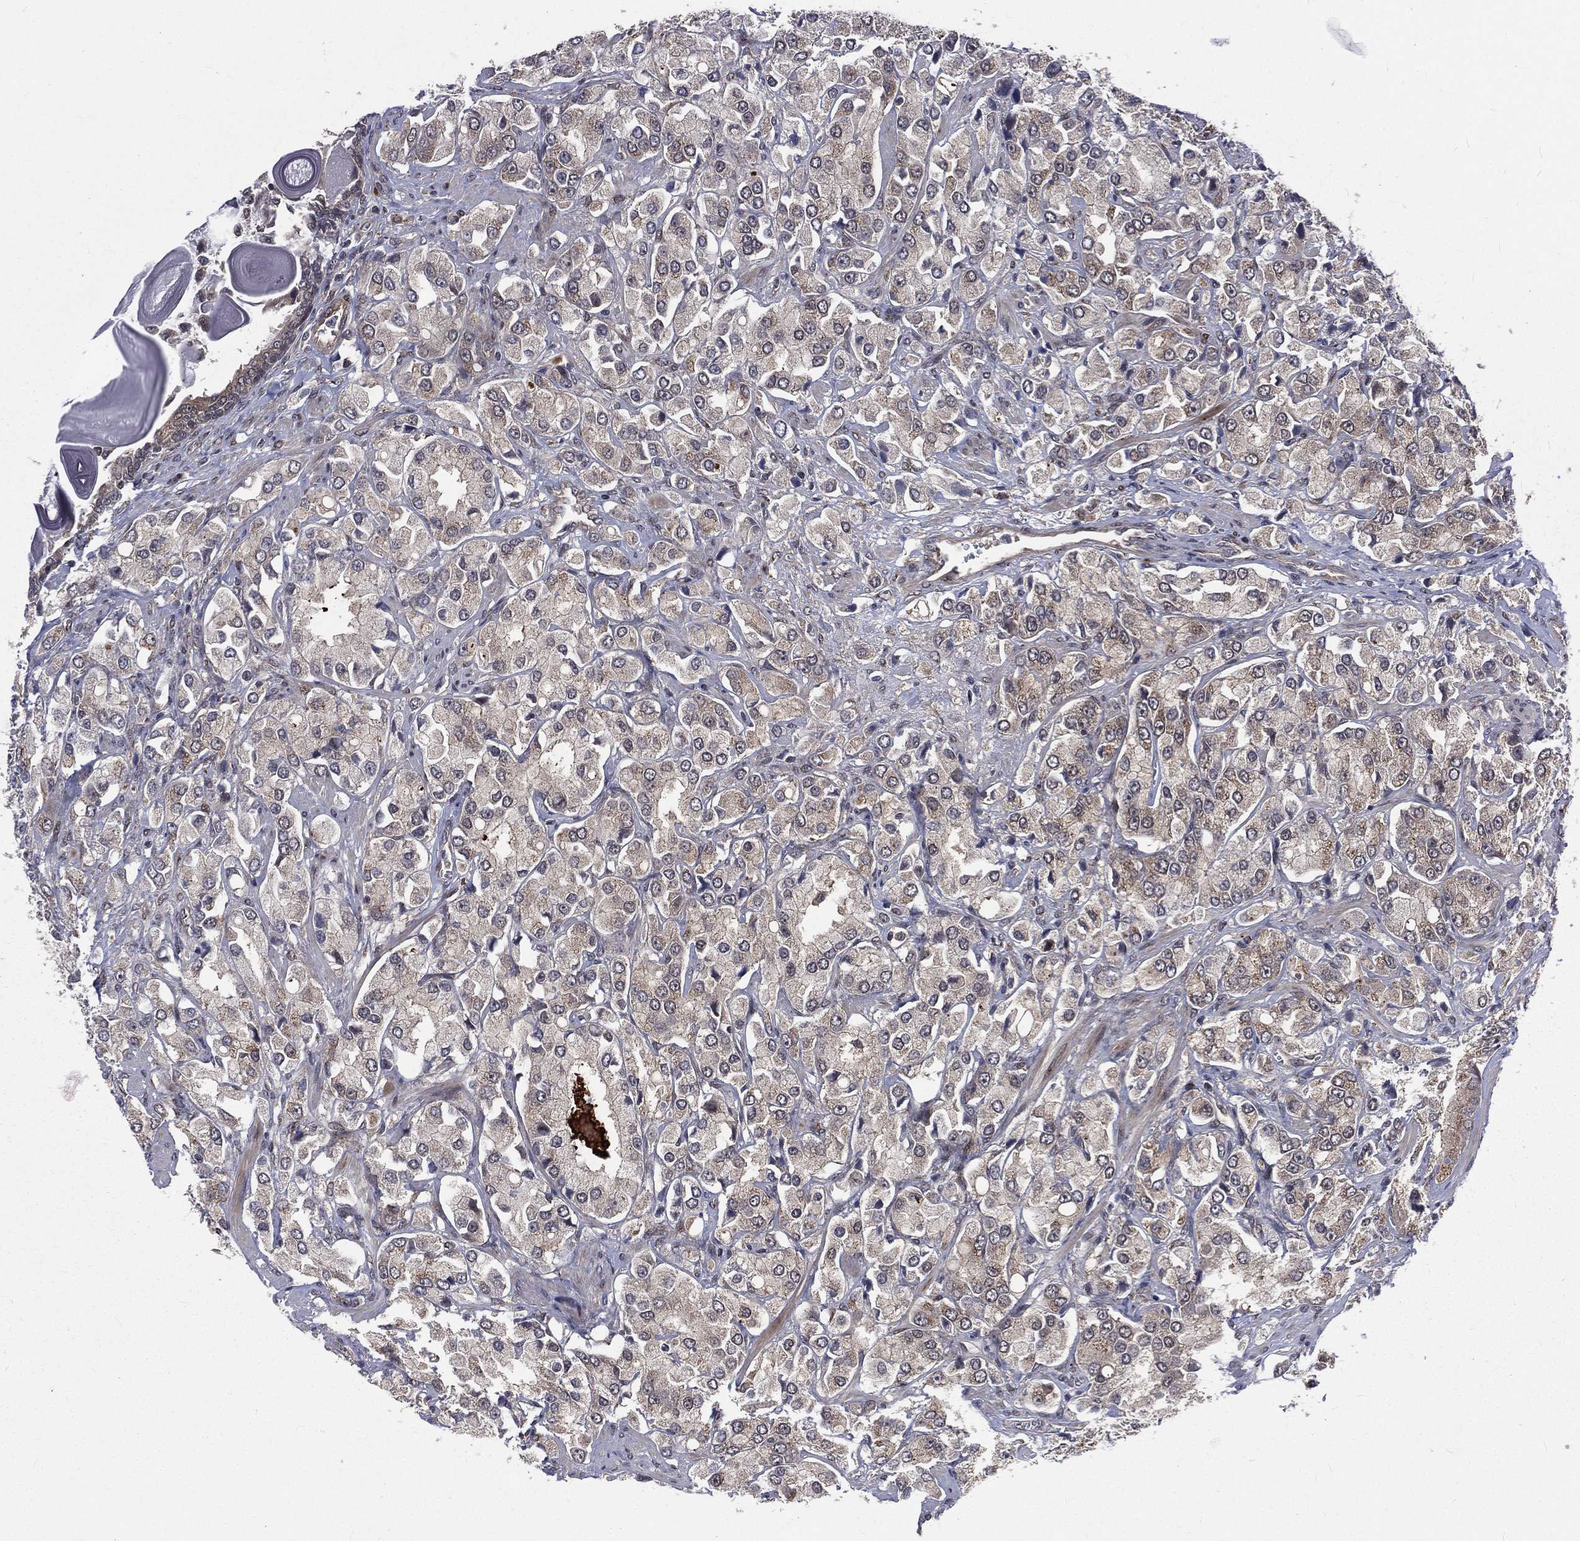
{"staining": {"intensity": "negative", "quantity": "none", "location": "none"}, "tissue": "prostate cancer", "cell_type": "Tumor cells", "image_type": "cancer", "snomed": [{"axis": "morphology", "description": "Adenocarcinoma, NOS"}, {"axis": "topography", "description": "Prostate and seminal vesicle, NOS"}, {"axis": "topography", "description": "Prostate"}], "caption": "The image shows no significant positivity in tumor cells of prostate cancer (adenocarcinoma). Nuclei are stained in blue.", "gene": "ARL3", "patient": {"sex": "male", "age": 64}}